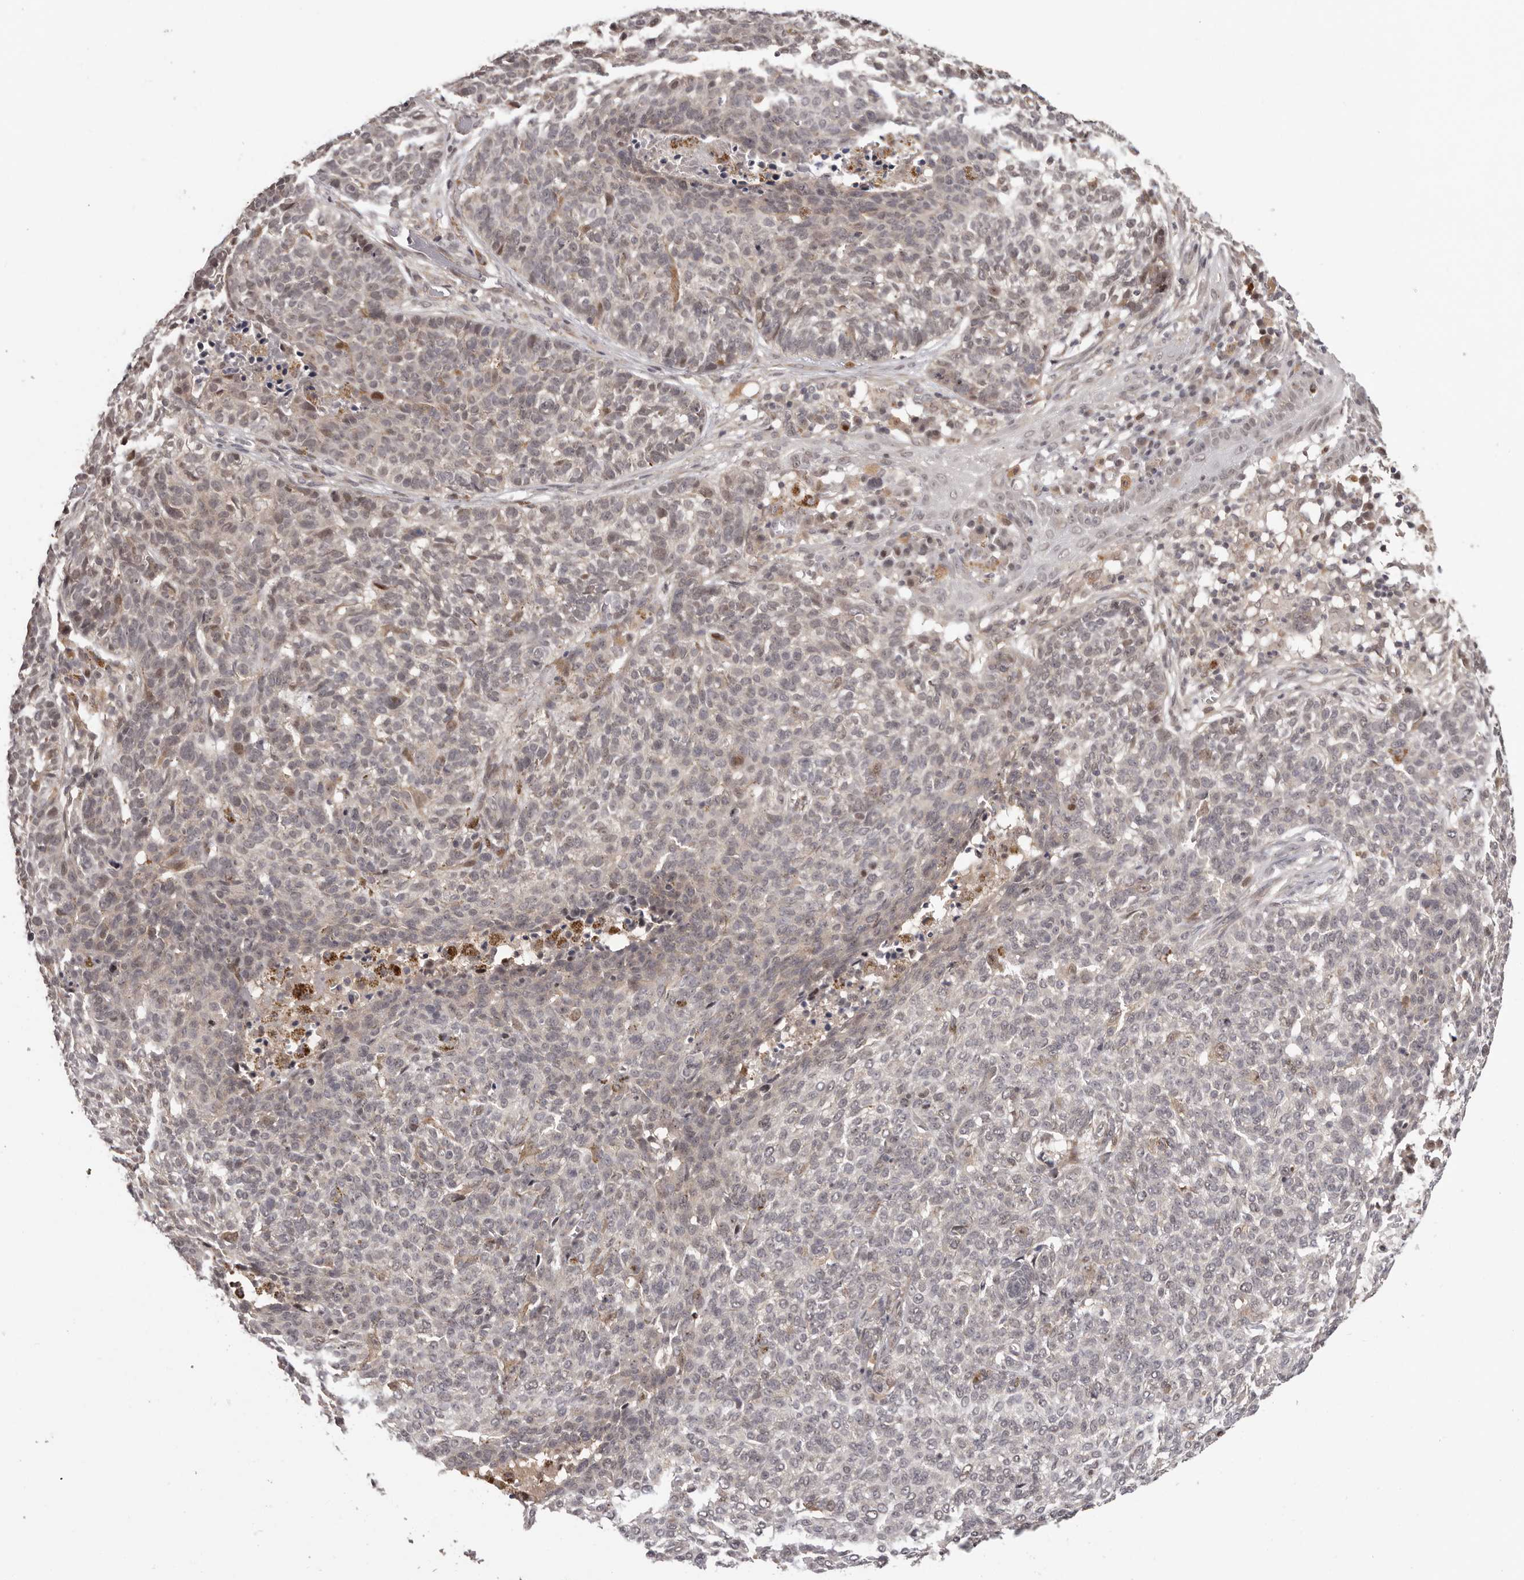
{"staining": {"intensity": "negative", "quantity": "none", "location": "none"}, "tissue": "skin cancer", "cell_type": "Tumor cells", "image_type": "cancer", "snomed": [{"axis": "morphology", "description": "Basal cell carcinoma"}, {"axis": "topography", "description": "Skin"}], "caption": "Tumor cells are negative for protein expression in human skin cancer (basal cell carcinoma).", "gene": "TBX5", "patient": {"sex": "male", "age": 85}}